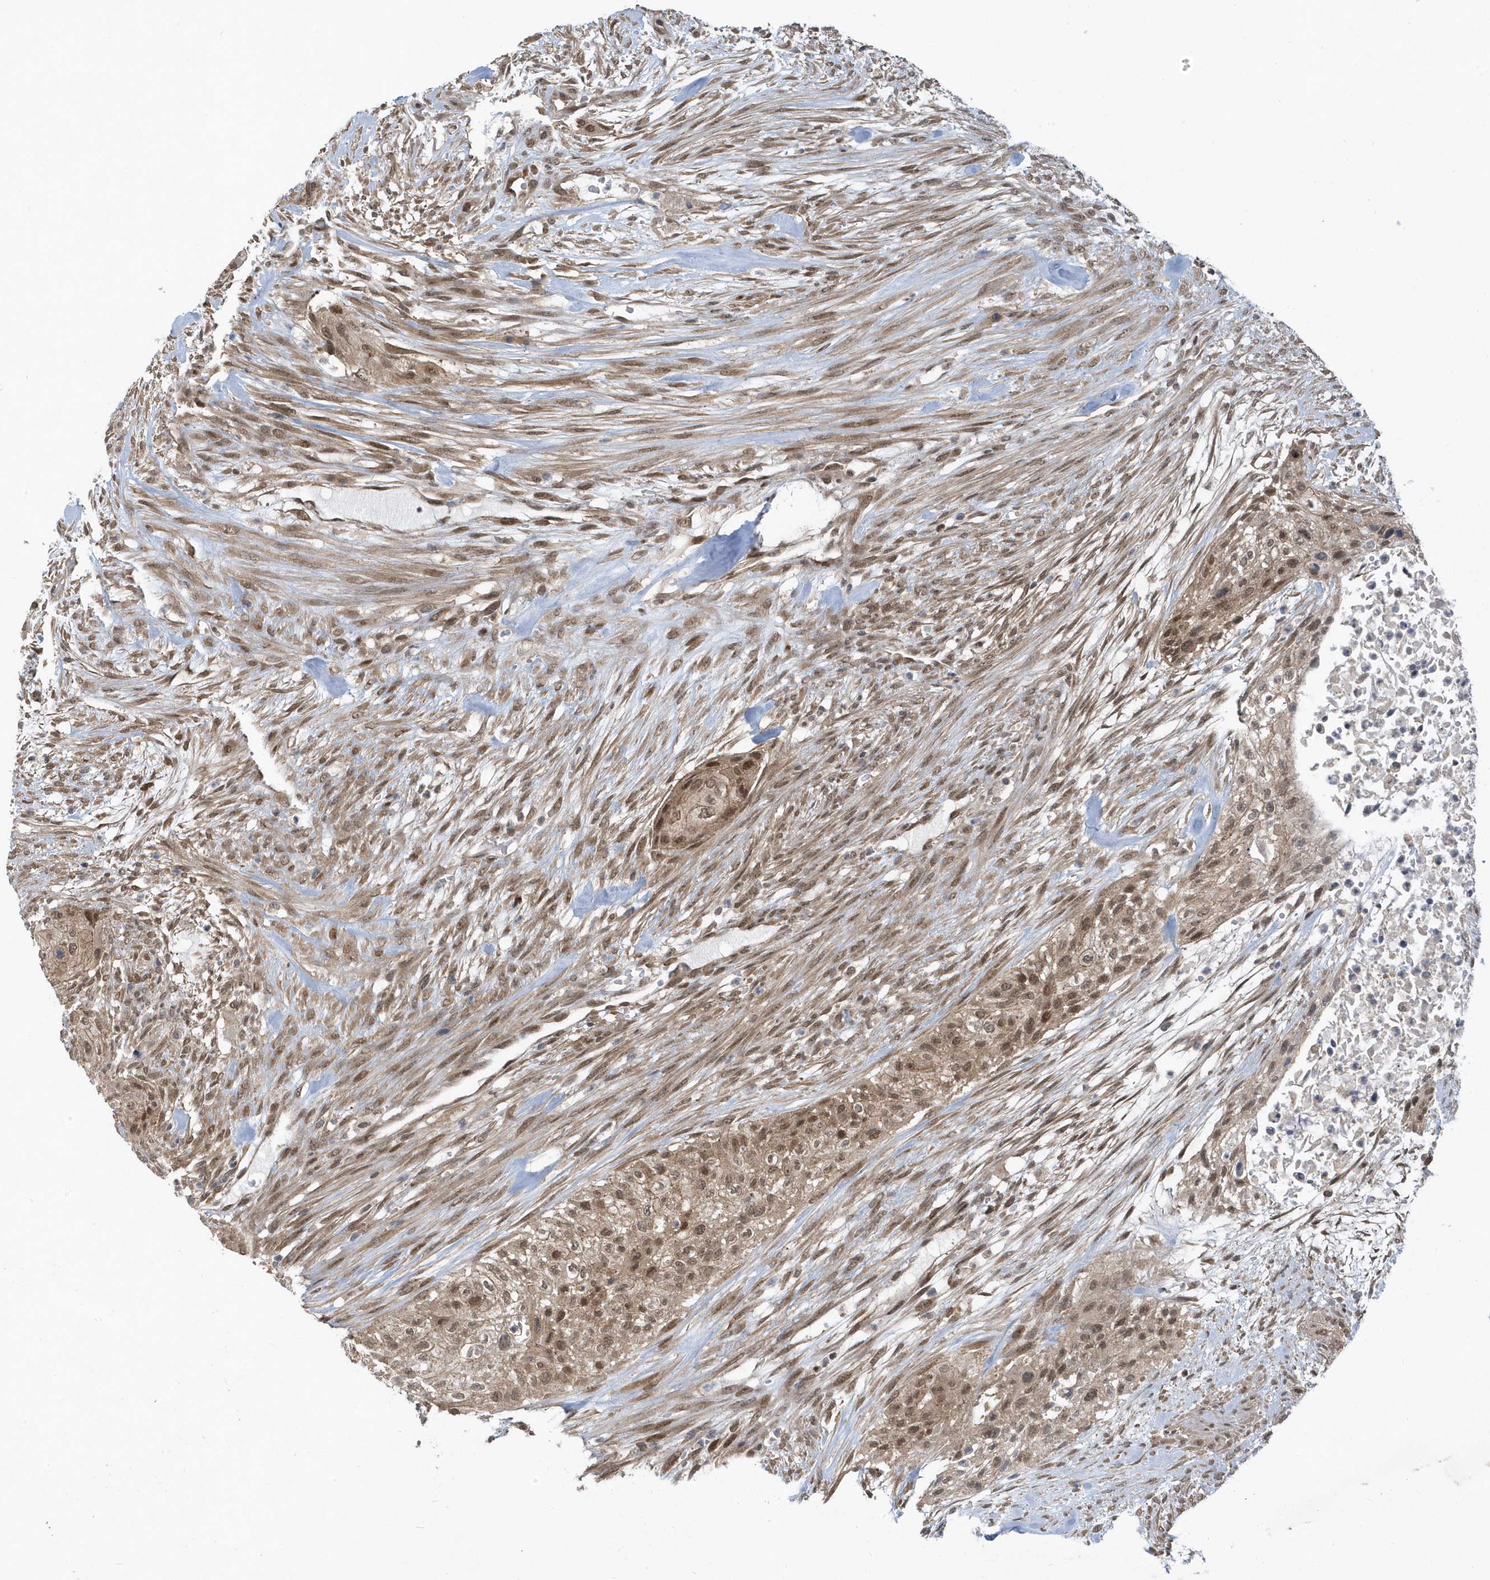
{"staining": {"intensity": "moderate", "quantity": ">75%", "location": "cytoplasmic/membranous,nuclear"}, "tissue": "urothelial cancer", "cell_type": "Tumor cells", "image_type": "cancer", "snomed": [{"axis": "morphology", "description": "Urothelial carcinoma, High grade"}, {"axis": "topography", "description": "Urinary bladder"}], "caption": "Protein positivity by IHC shows moderate cytoplasmic/membranous and nuclear positivity in about >75% of tumor cells in urothelial carcinoma (high-grade).", "gene": "USP53", "patient": {"sex": "male", "age": 35}}